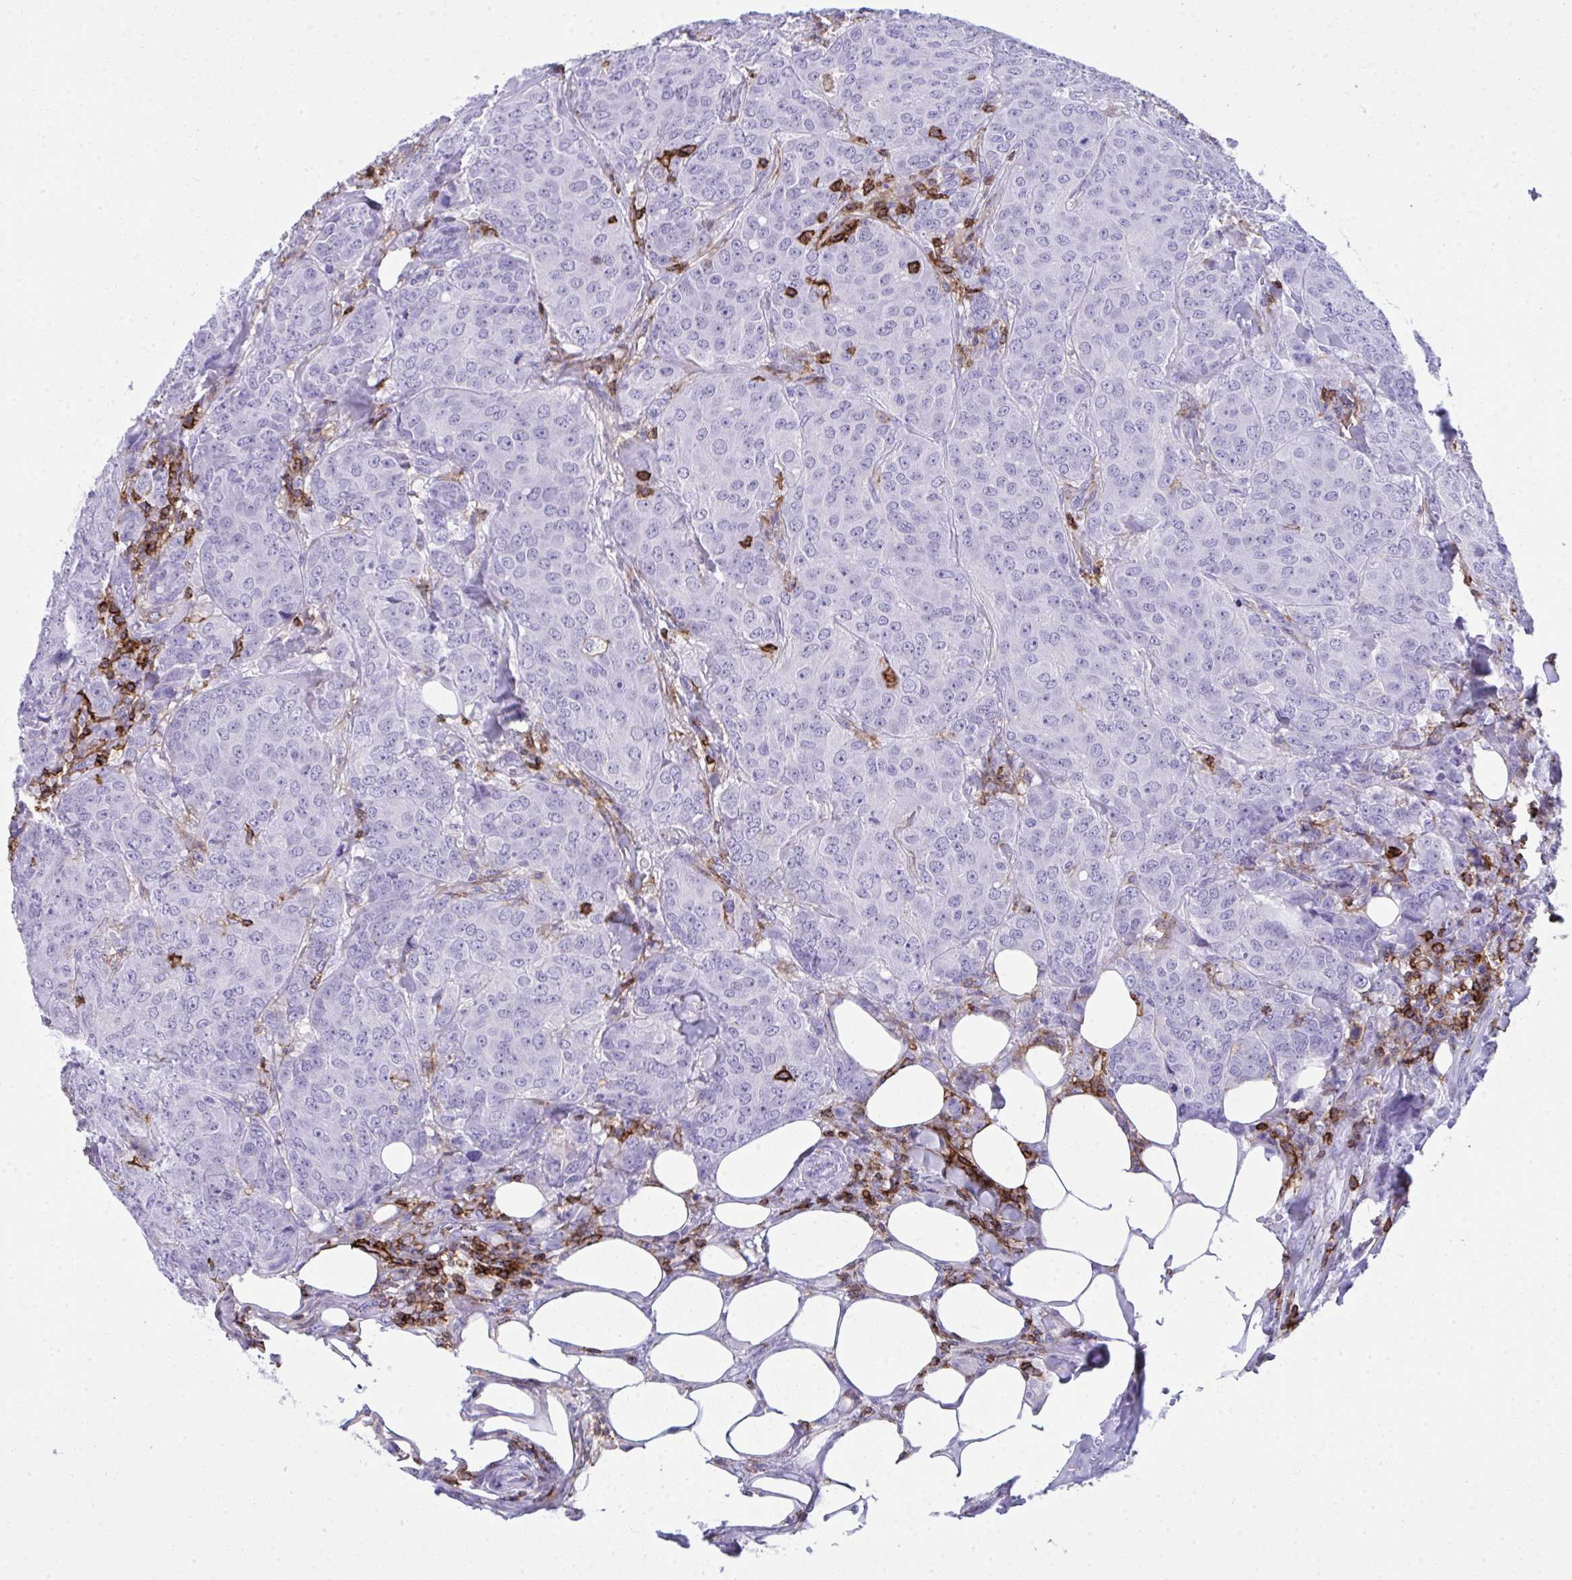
{"staining": {"intensity": "negative", "quantity": "none", "location": "none"}, "tissue": "breast cancer", "cell_type": "Tumor cells", "image_type": "cancer", "snomed": [{"axis": "morphology", "description": "Duct carcinoma"}, {"axis": "topography", "description": "Breast"}], "caption": "Breast cancer stained for a protein using immunohistochemistry (IHC) shows no positivity tumor cells.", "gene": "SPN", "patient": {"sex": "female", "age": 43}}